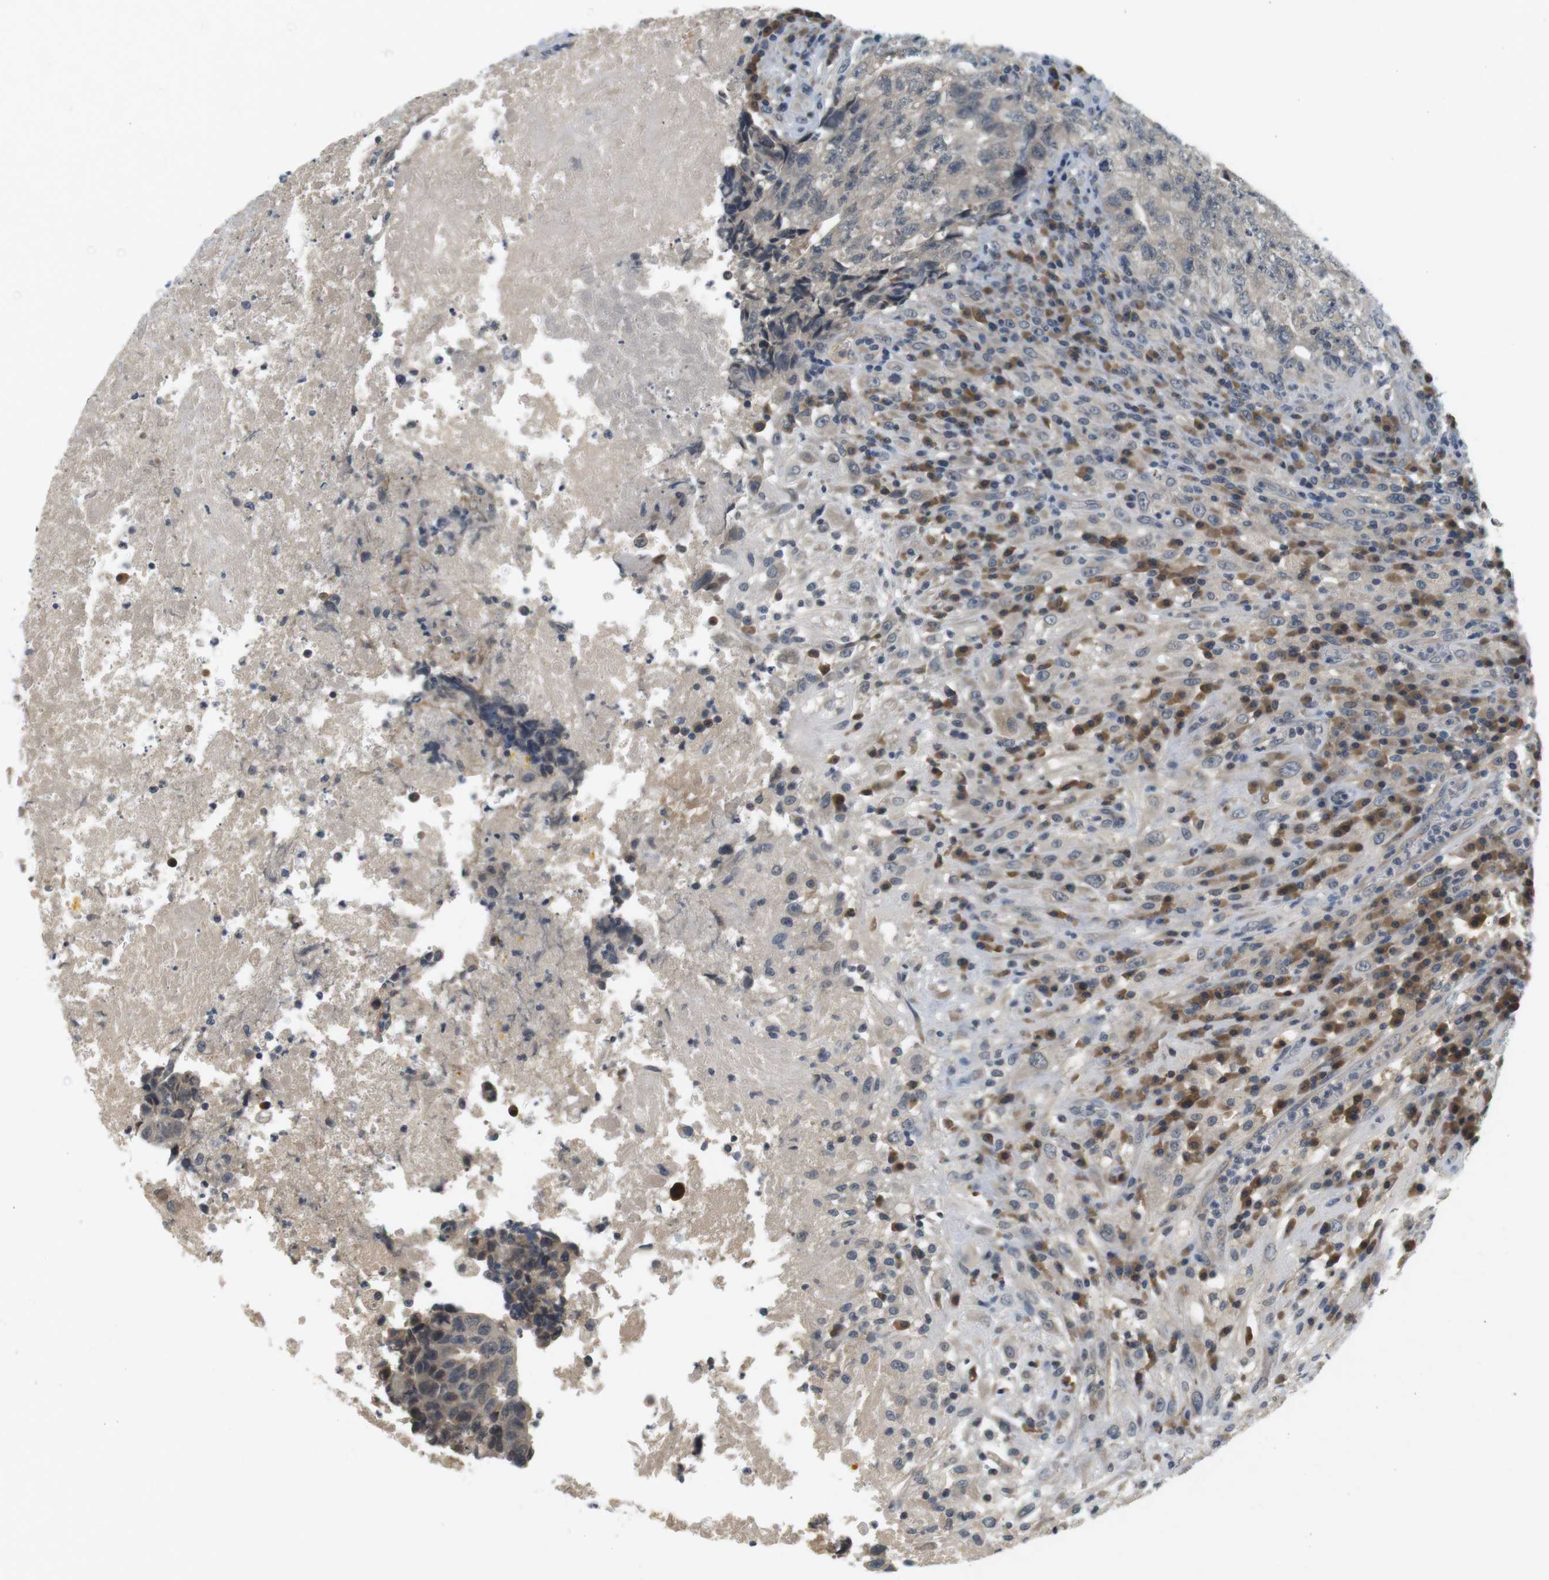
{"staining": {"intensity": "negative", "quantity": "none", "location": "none"}, "tissue": "testis cancer", "cell_type": "Tumor cells", "image_type": "cancer", "snomed": [{"axis": "morphology", "description": "Necrosis, NOS"}, {"axis": "morphology", "description": "Carcinoma, Embryonal, NOS"}, {"axis": "topography", "description": "Testis"}], "caption": "Immunohistochemistry of testis embryonal carcinoma displays no positivity in tumor cells.", "gene": "WNT7A", "patient": {"sex": "male", "age": 19}}